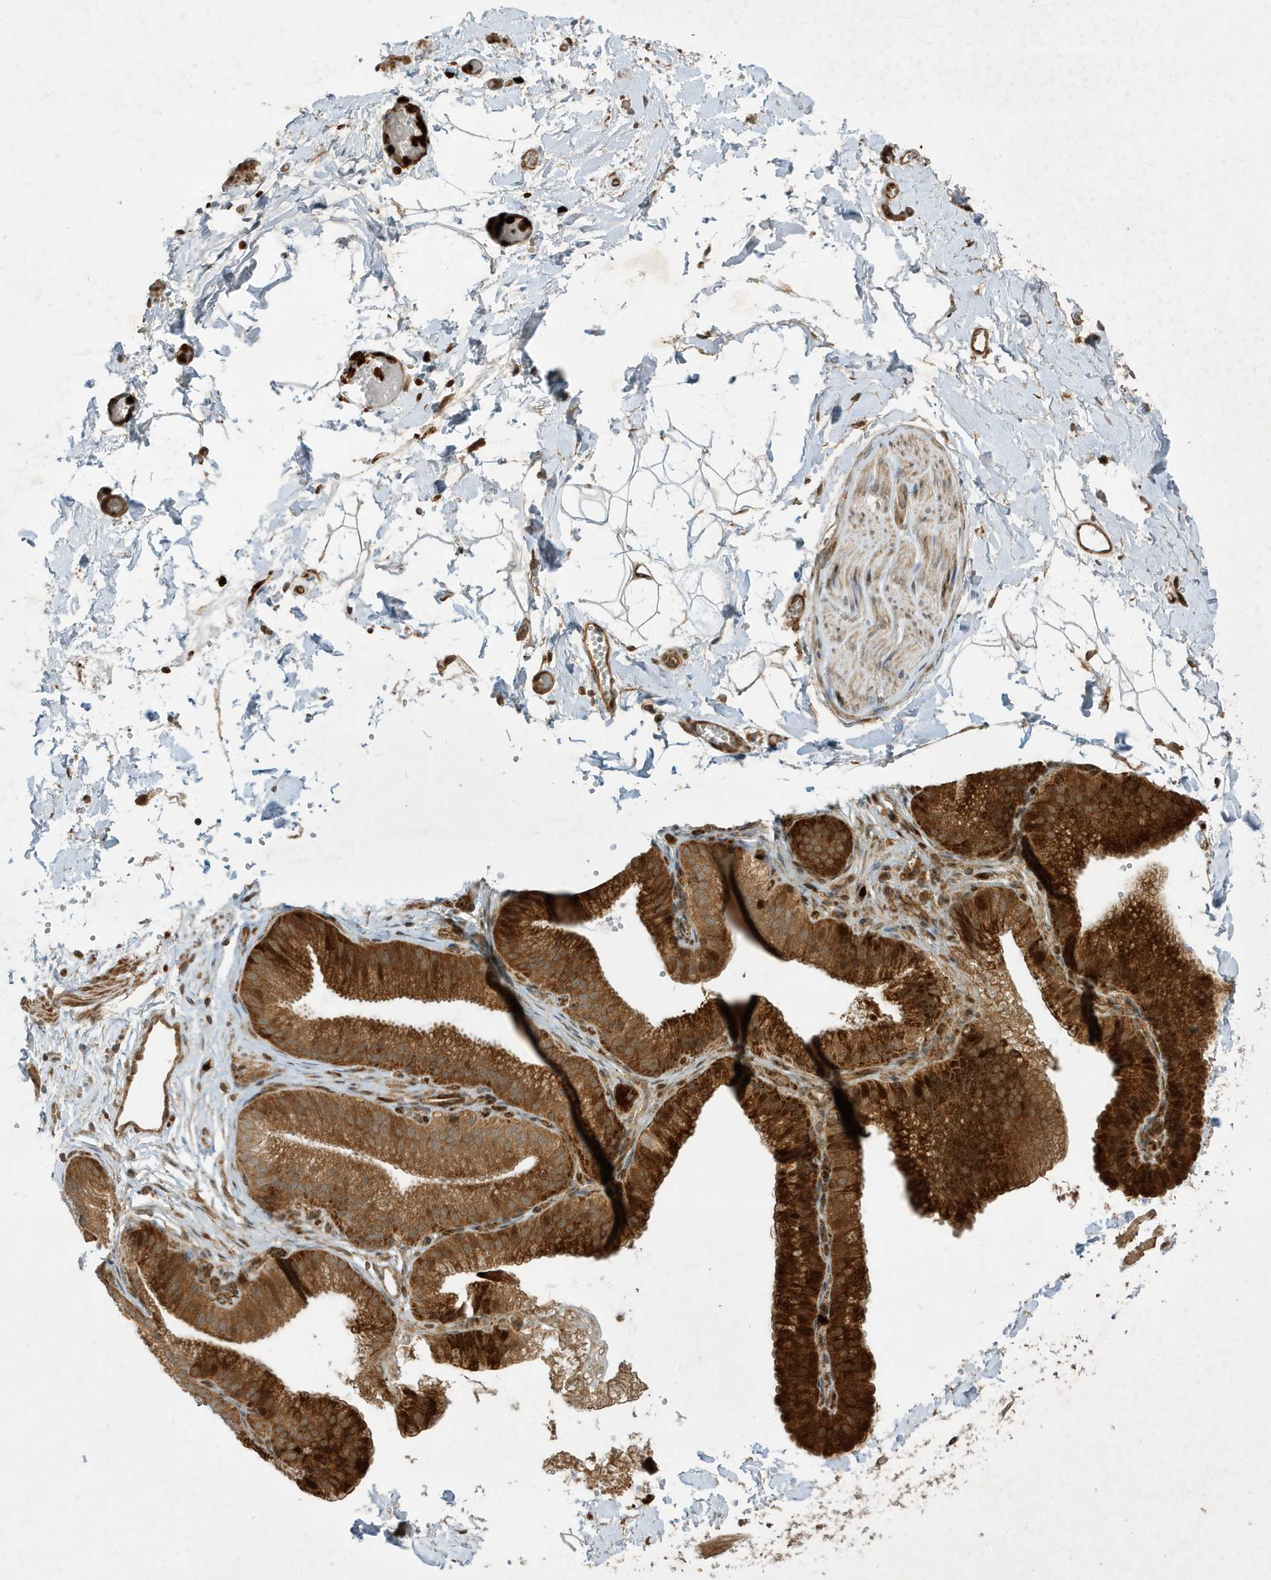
{"staining": {"intensity": "weak", "quantity": ">75%", "location": "cytoplasmic/membranous"}, "tissue": "adipose tissue", "cell_type": "Adipocytes", "image_type": "normal", "snomed": [{"axis": "morphology", "description": "Normal tissue, NOS"}, {"axis": "topography", "description": "Gallbladder"}, {"axis": "topography", "description": "Peripheral nerve tissue"}], "caption": "An IHC histopathology image of unremarkable tissue is shown. Protein staining in brown shows weak cytoplasmic/membranous positivity in adipose tissue within adipocytes.", "gene": "IFT57", "patient": {"sex": "male", "age": 38}}